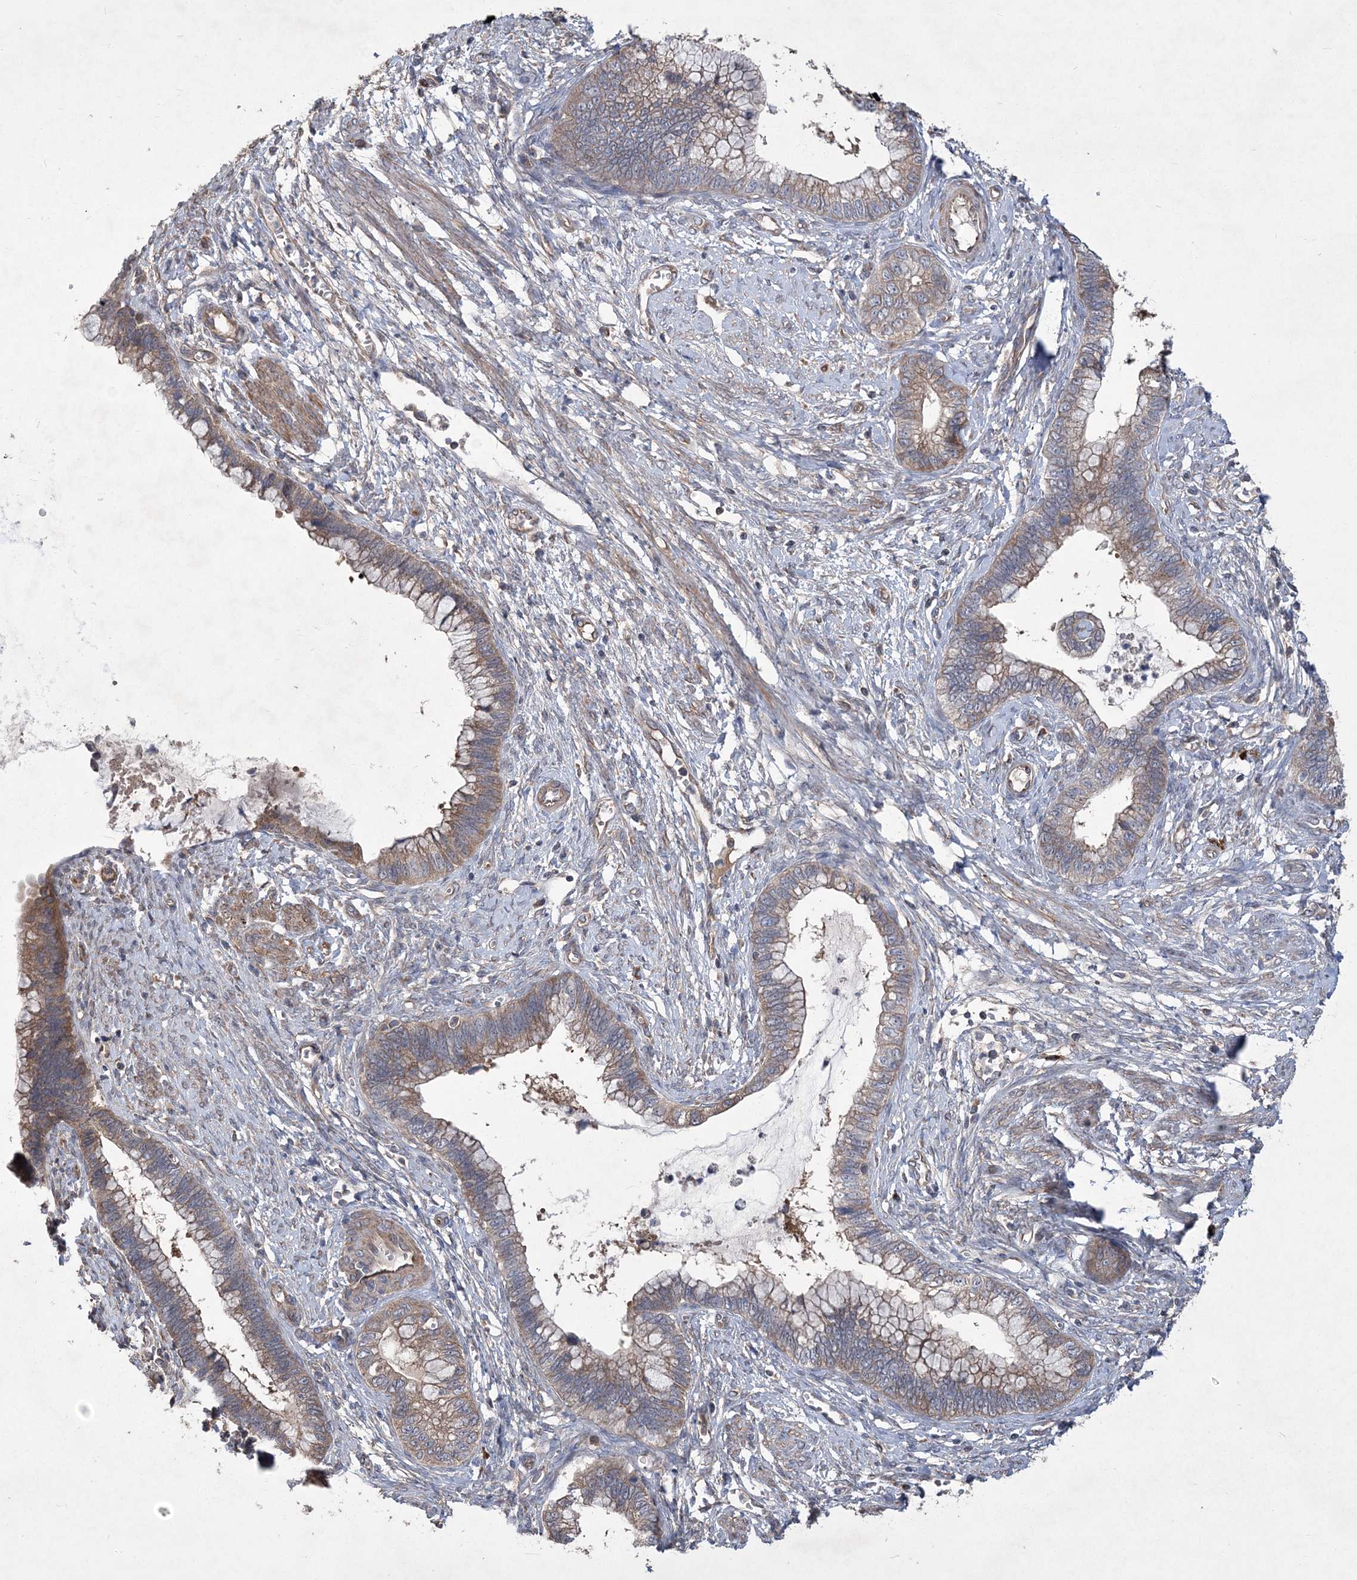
{"staining": {"intensity": "weak", "quantity": ">75%", "location": "cytoplasmic/membranous"}, "tissue": "cervical cancer", "cell_type": "Tumor cells", "image_type": "cancer", "snomed": [{"axis": "morphology", "description": "Adenocarcinoma, NOS"}, {"axis": "topography", "description": "Cervix"}], "caption": "IHC of human adenocarcinoma (cervical) exhibits low levels of weak cytoplasmic/membranous positivity in about >75% of tumor cells.", "gene": "MTRF1L", "patient": {"sex": "female", "age": 44}}